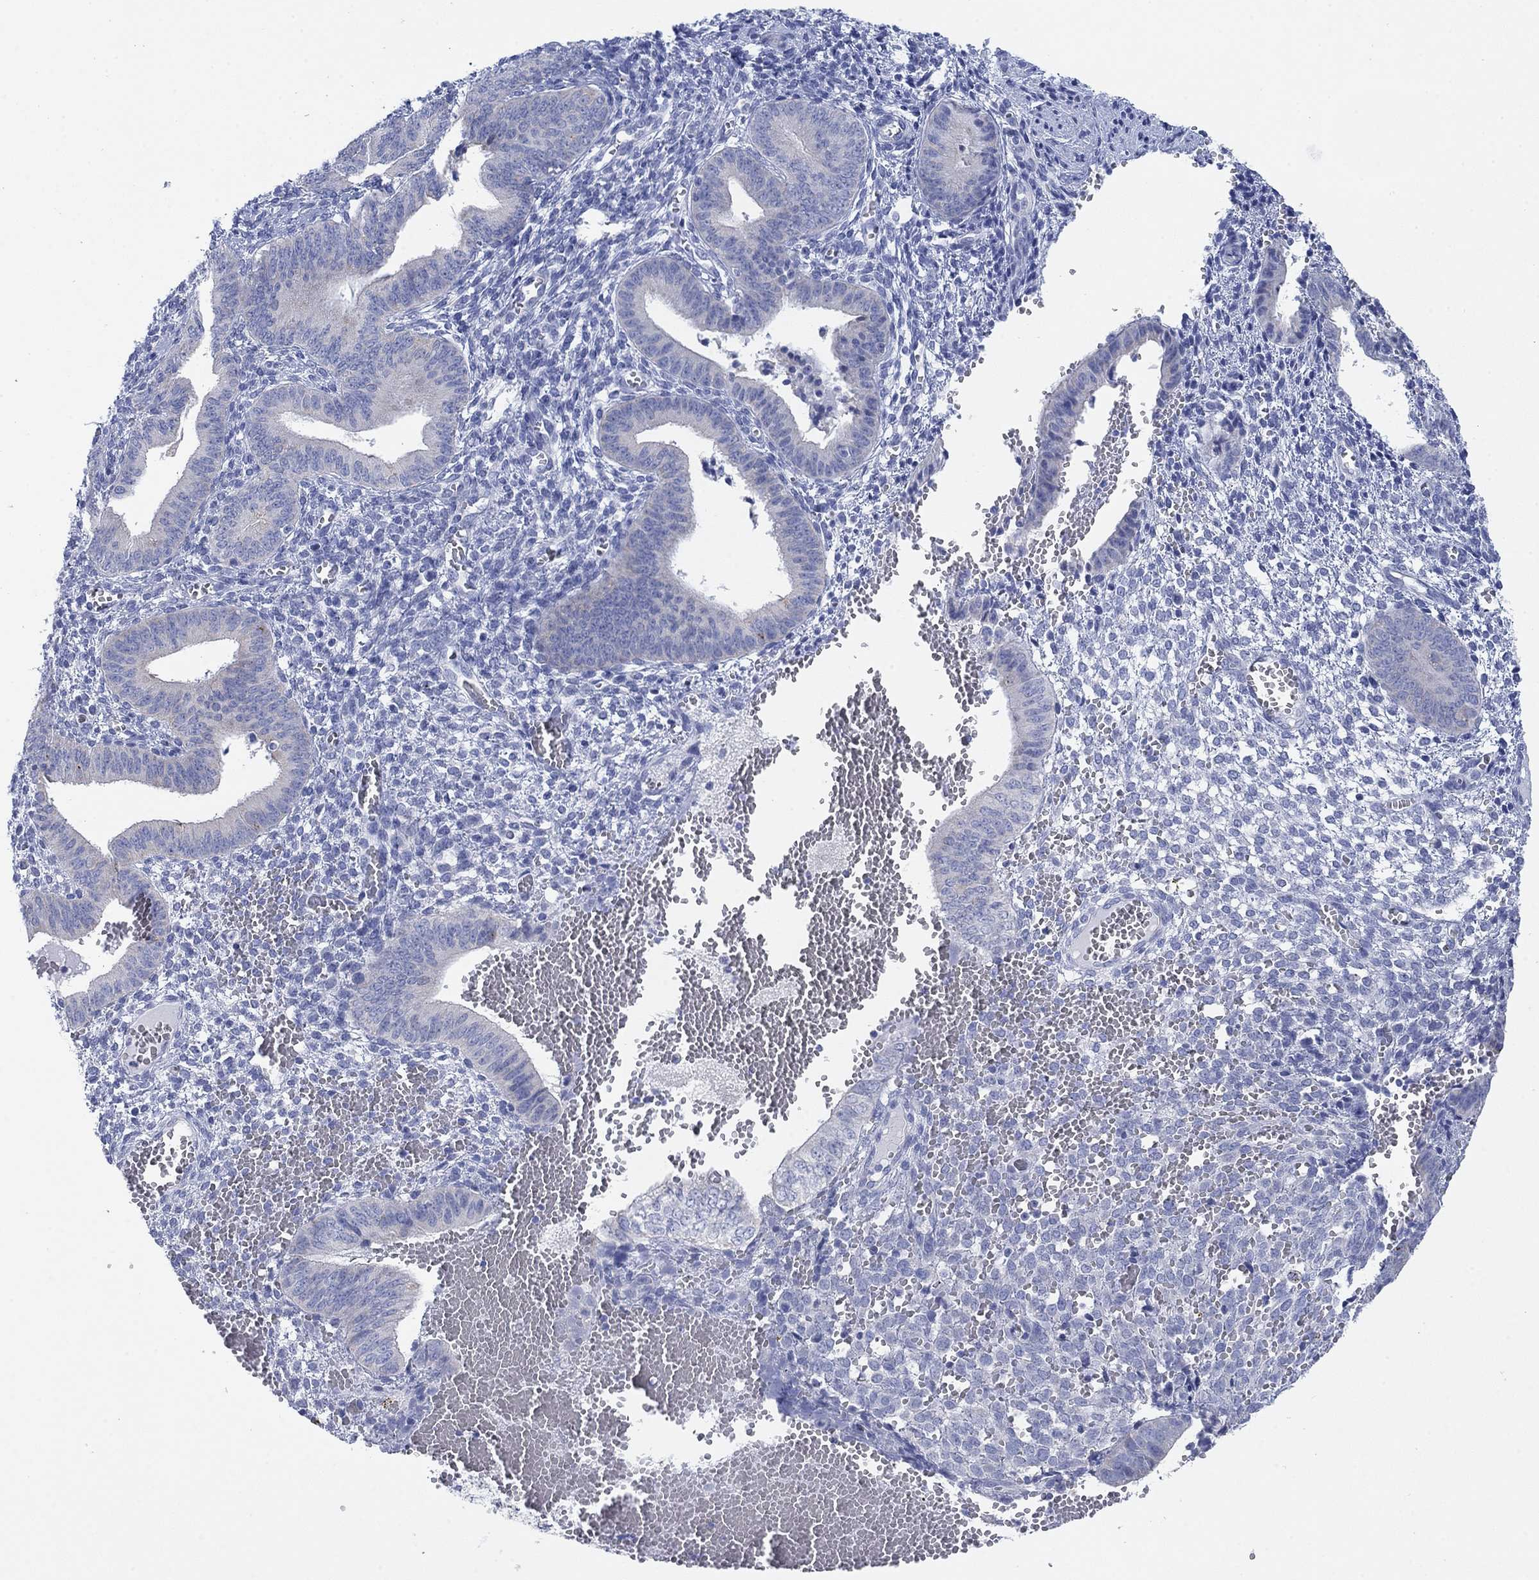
{"staining": {"intensity": "negative", "quantity": "none", "location": "none"}, "tissue": "endometrium", "cell_type": "Cells in endometrial stroma", "image_type": "normal", "snomed": [{"axis": "morphology", "description": "Normal tissue, NOS"}, {"axis": "topography", "description": "Endometrium"}], "caption": "There is no significant positivity in cells in endometrial stroma of endometrium. The staining is performed using DAB (3,3'-diaminobenzidine) brown chromogen with nuclei counter-stained in using hematoxylin.", "gene": "SCCPDH", "patient": {"sex": "female", "age": 42}}